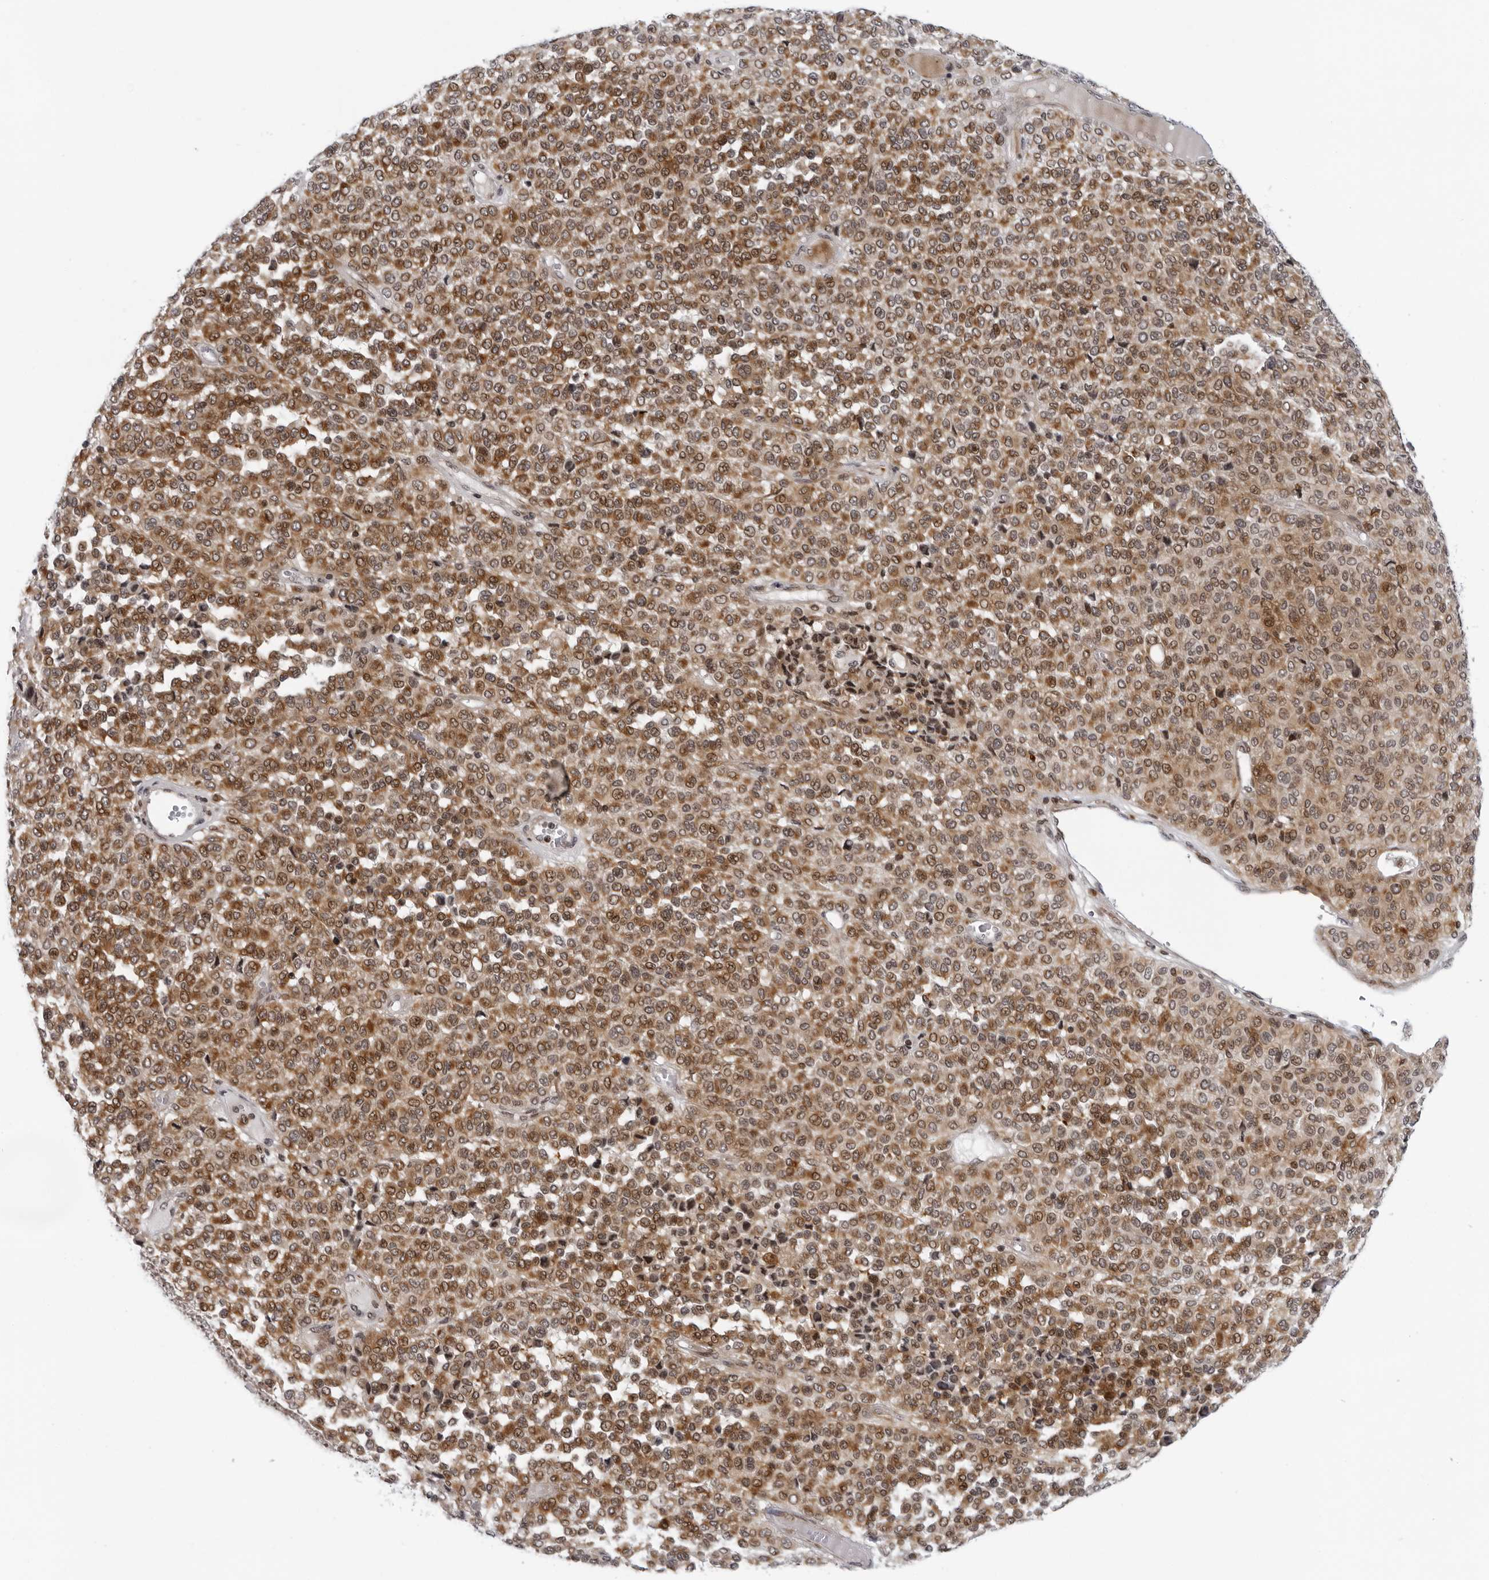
{"staining": {"intensity": "moderate", "quantity": ">75%", "location": "cytoplasmic/membranous"}, "tissue": "melanoma", "cell_type": "Tumor cells", "image_type": "cancer", "snomed": [{"axis": "morphology", "description": "Malignant melanoma, Metastatic site"}, {"axis": "topography", "description": "Pancreas"}], "caption": "An IHC micrograph of neoplastic tissue is shown. Protein staining in brown highlights moderate cytoplasmic/membranous positivity in malignant melanoma (metastatic site) within tumor cells.", "gene": "PIP4K2C", "patient": {"sex": "female", "age": 30}}